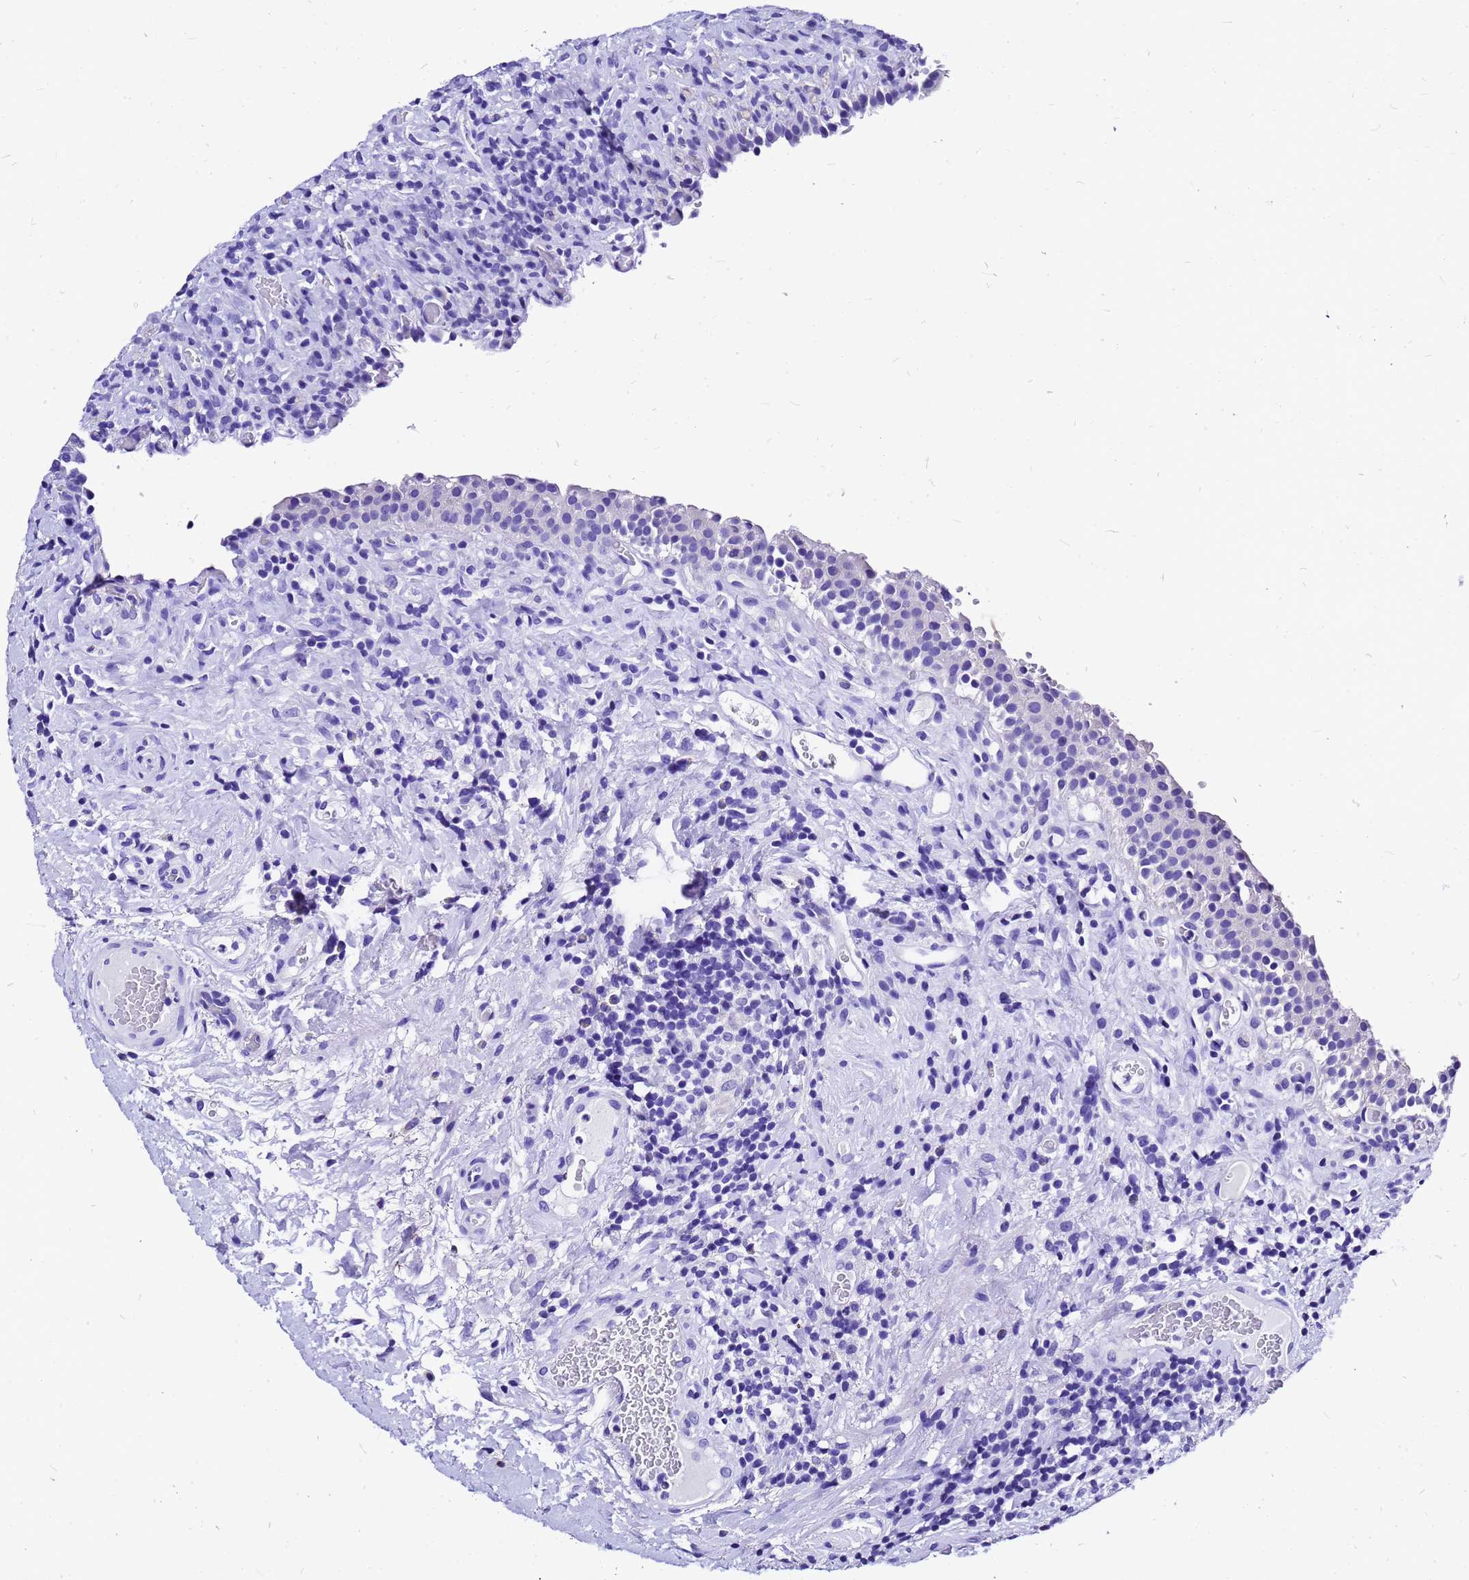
{"staining": {"intensity": "negative", "quantity": "none", "location": "none"}, "tissue": "urinary bladder", "cell_type": "Urothelial cells", "image_type": "normal", "snomed": [{"axis": "morphology", "description": "Normal tissue, NOS"}, {"axis": "morphology", "description": "Inflammation, NOS"}, {"axis": "topography", "description": "Urinary bladder"}], "caption": "Immunohistochemistry micrograph of normal urinary bladder stained for a protein (brown), which shows no expression in urothelial cells.", "gene": "HERC4", "patient": {"sex": "male", "age": 64}}